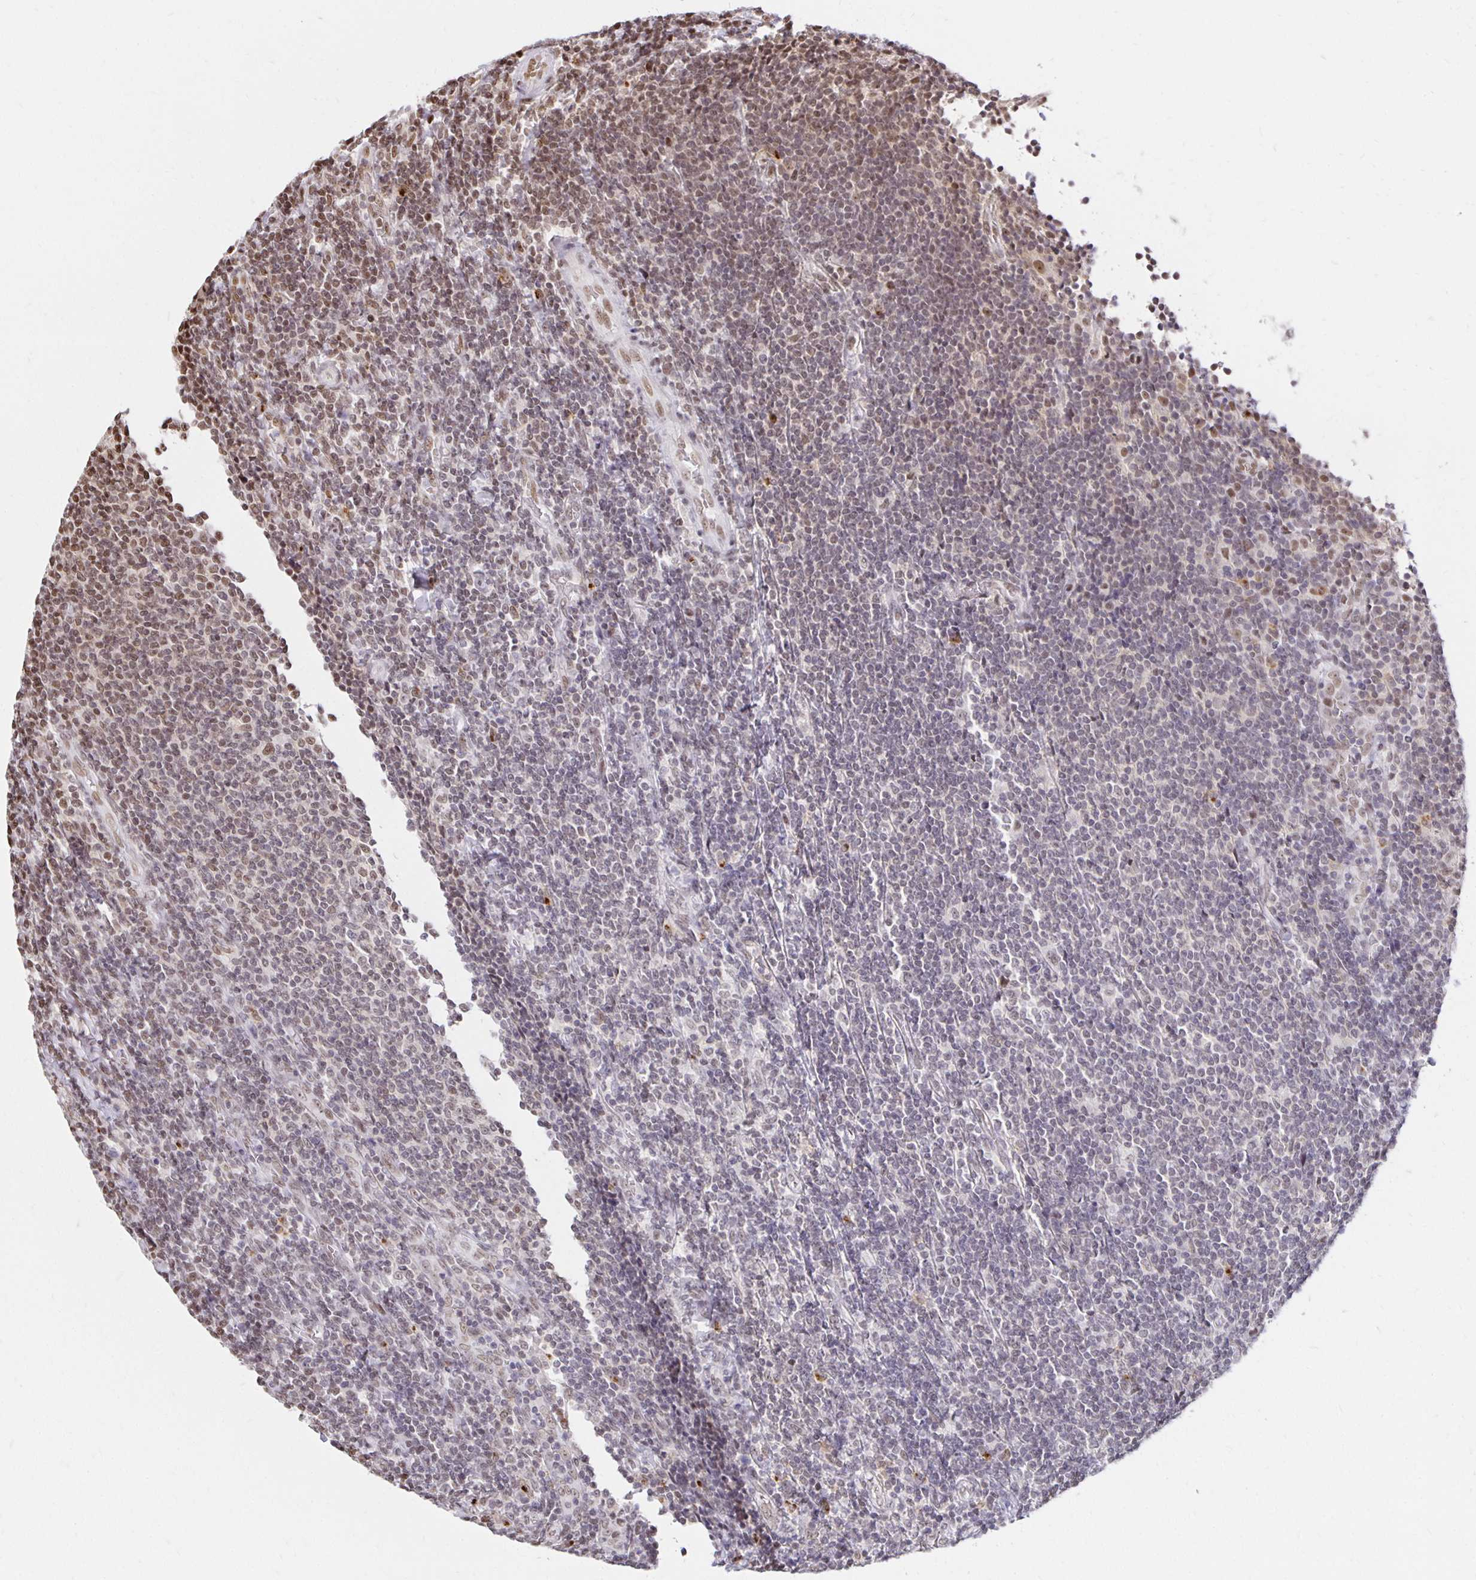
{"staining": {"intensity": "moderate", "quantity": "25%-75%", "location": "nuclear"}, "tissue": "lymphoma", "cell_type": "Tumor cells", "image_type": "cancer", "snomed": [{"axis": "morphology", "description": "Malignant lymphoma, non-Hodgkin's type, Low grade"}, {"axis": "topography", "description": "Lymph node"}], "caption": "Immunohistochemistry (IHC) histopathology image of neoplastic tissue: lymphoma stained using immunohistochemistry (IHC) shows medium levels of moderate protein expression localized specifically in the nuclear of tumor cells, appearing as a nuclear brown color.", "gene": "ZNF579", "patient": {"sex": "male", "age": 52}}